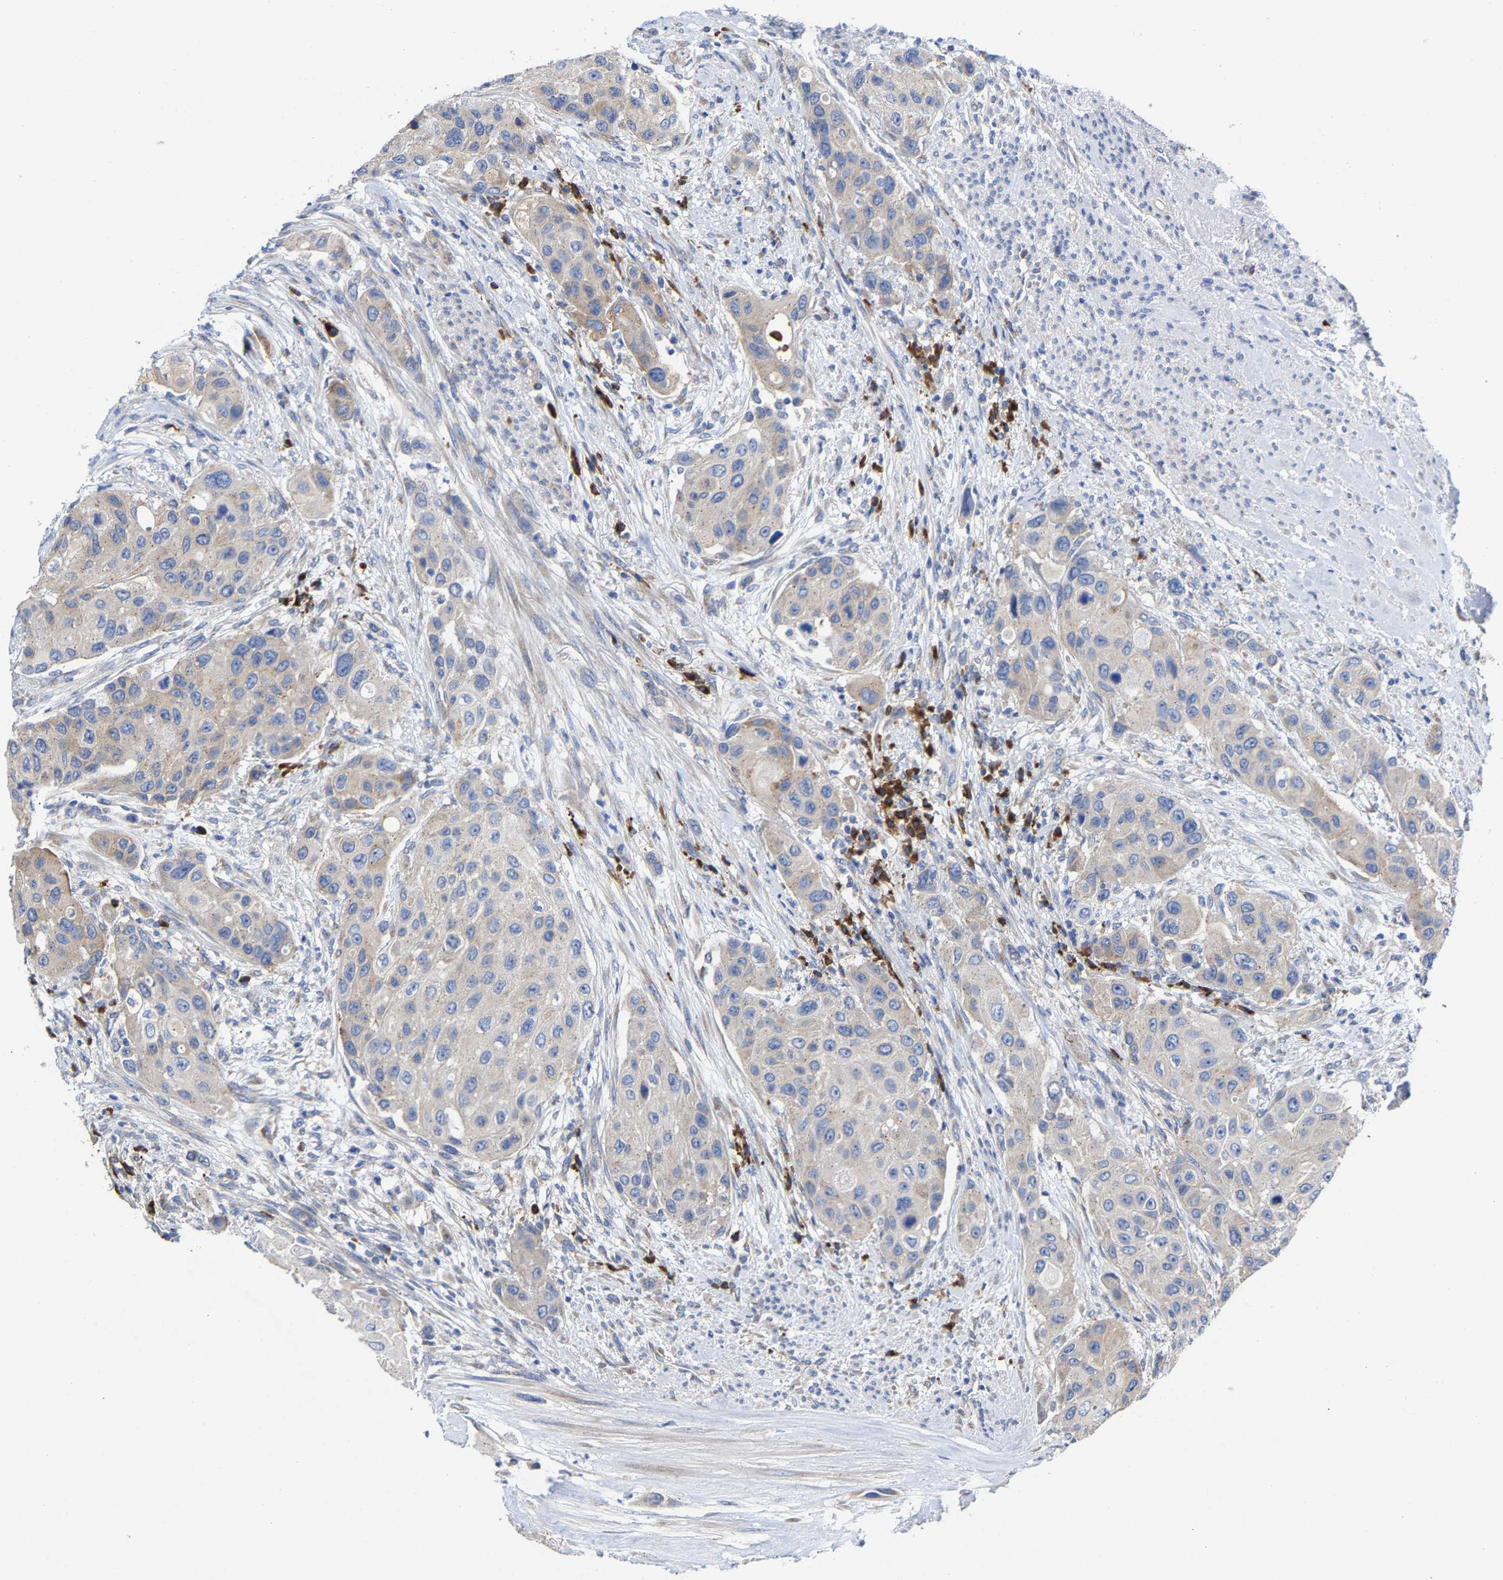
{"staining": {"intensity": "weak", "quantity": "<25%", "location": "cytoplasmic/membranous"}, "tissue": "urothelial cancer", "cell_type": "Tumor cells", "image_type": "cancer", "snomed": [{"axis": "morphology", "description": "Urothelial carcinoma, High grade"}, {"axis": "topography", "description": "Urinary bladder"}], "caption": "Micrograph shows no protein expression in tumor cells of urothelial cancer tissue.", "gene": "PPP1R15A", "patient": {"sex": "female", "age": 56}}